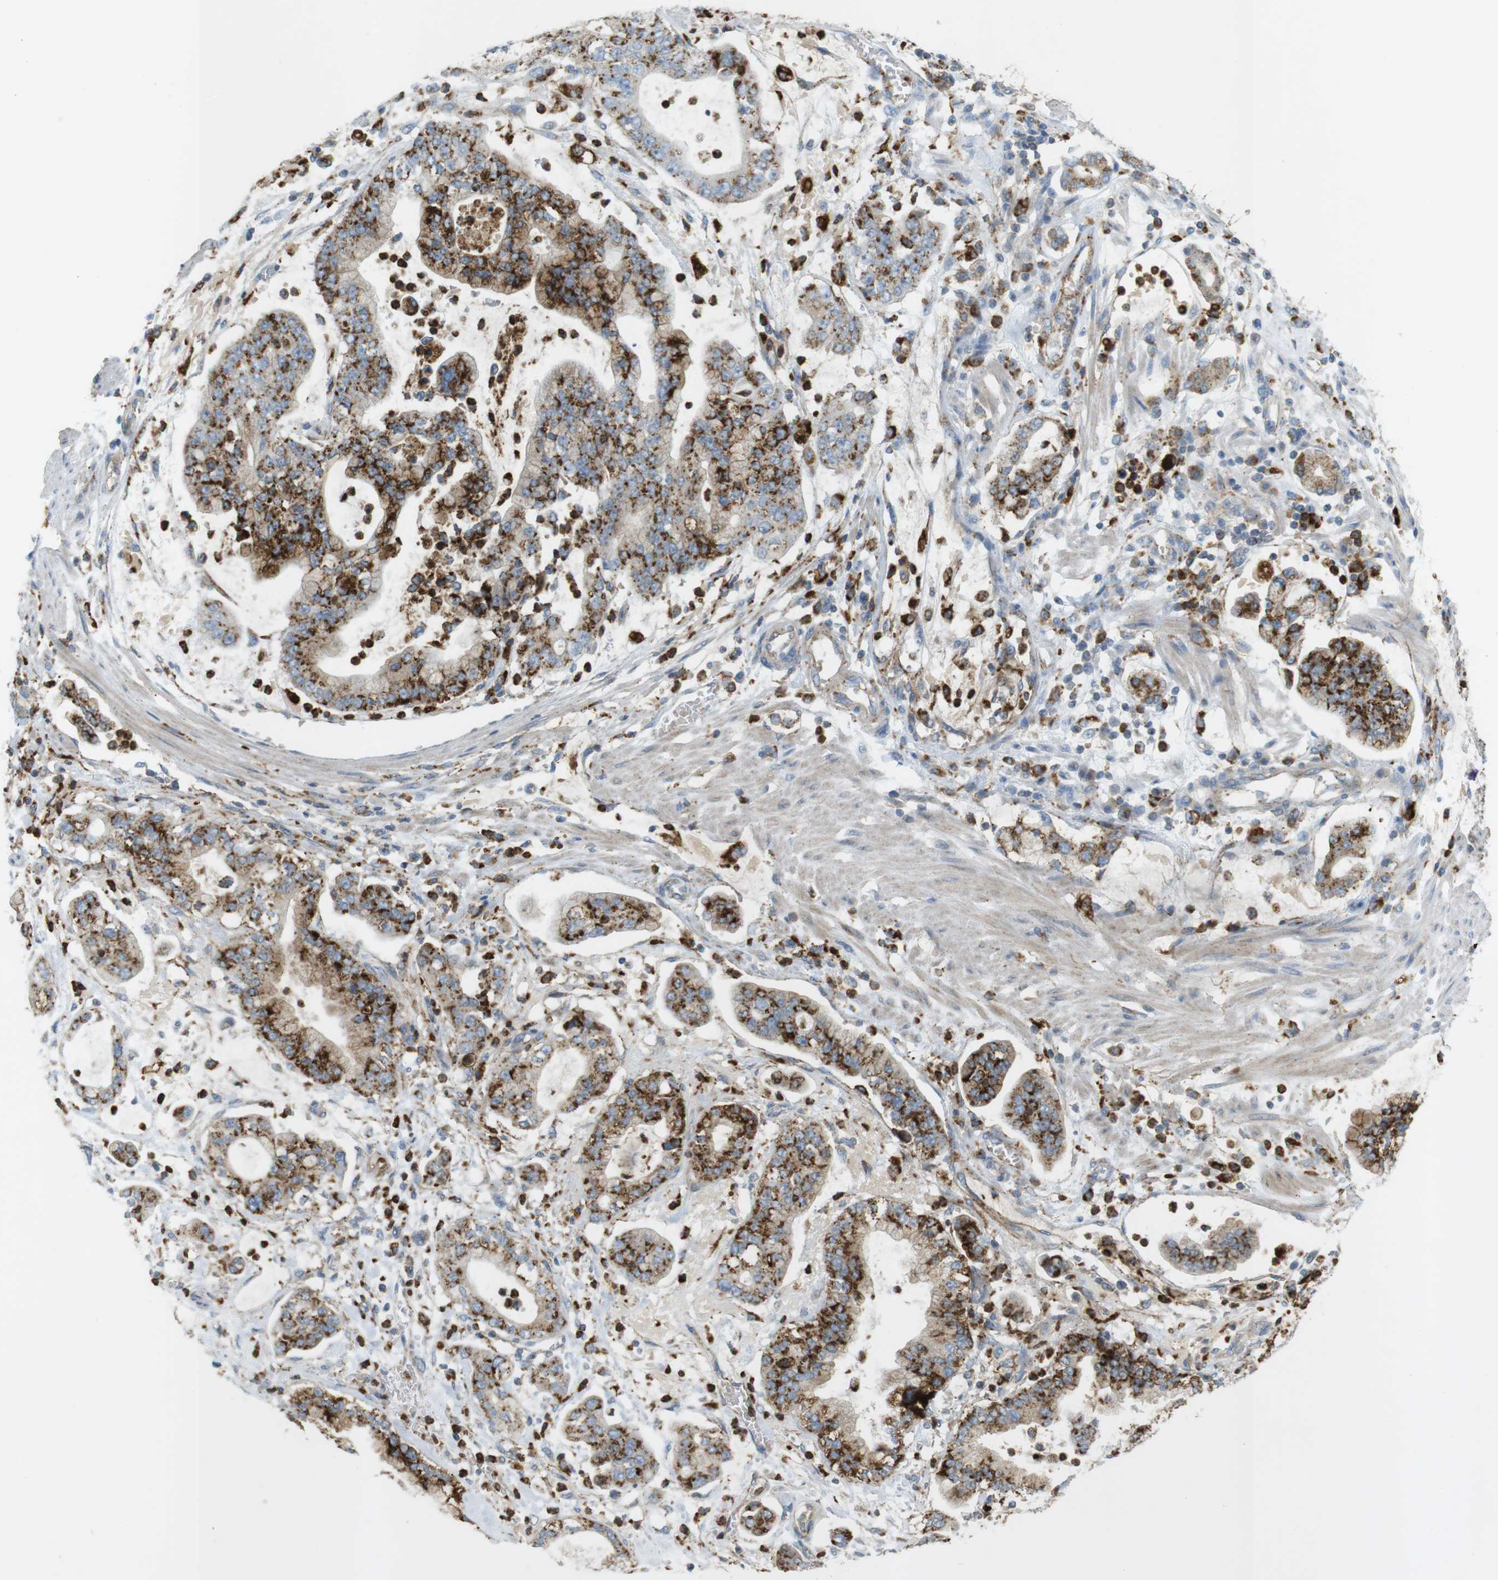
{"staining": {"intensity": "strong", "quantity": ">75%", "location": "cytoplasmic/membranous"}, "tissue": "stomach cancer", "cell_type": "Tumor cells", "image_type": "cancer", "snomed": [{"axis": "morphology", "description": "Adenocarcinoma, NOS"}, {"axis": "topography", "description": "Stomach"}], "caption": "Immunohistochemistry (IHC) (DAB (3,3'-diaminobenzidine)) staining of human stomach adenocarcinoma exhibits strong cytoplasmic/membranous protein staining in about >75% of tumor cells. The protein is stained brown, and the nuclei are stained in blue (DAB IHC with brightfield microscopy, high magnification).", "gene": "LAMP1", "patient": {"sex": "male", "age": 76}}